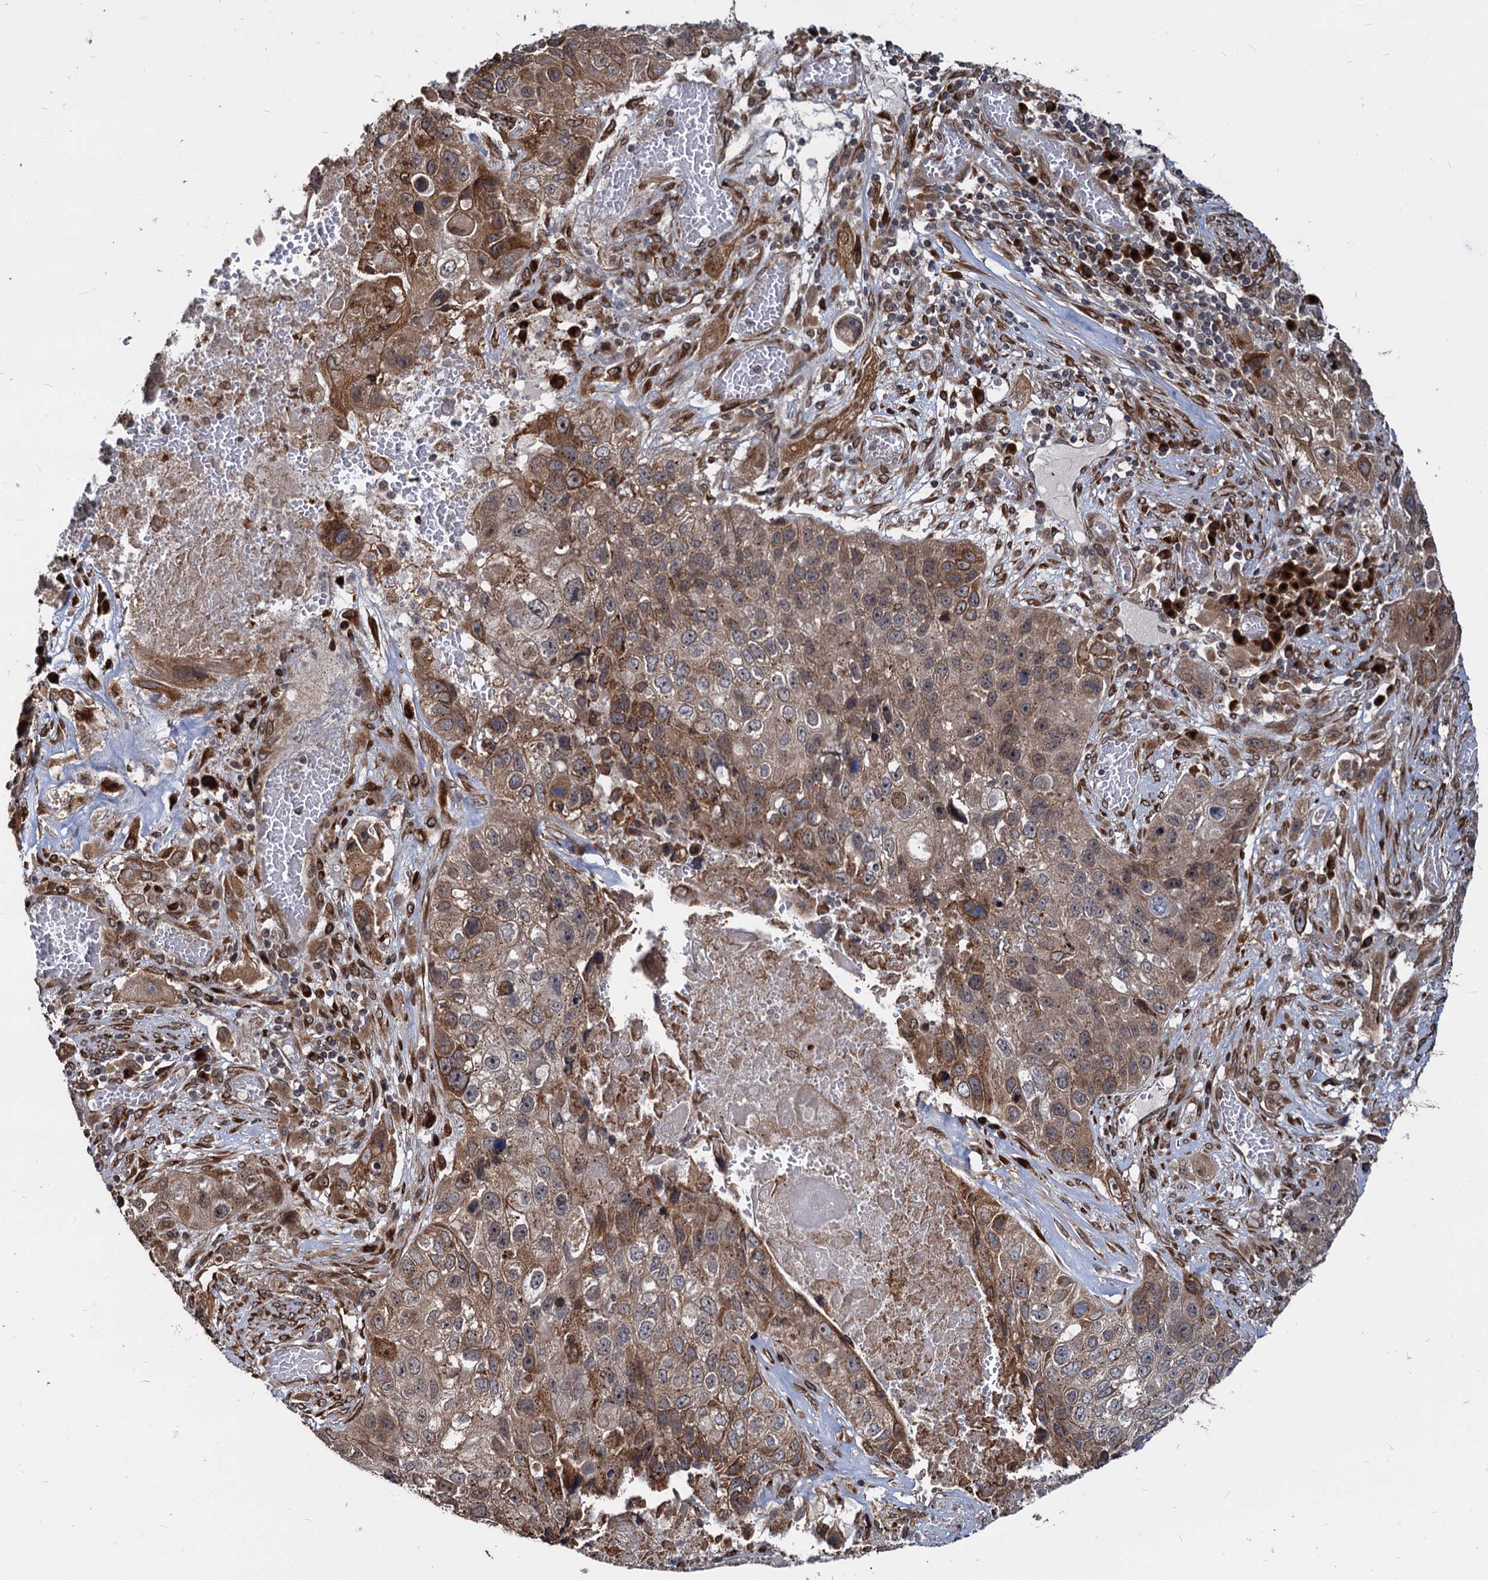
{"staining": {"intensity": "moderate", "quantity": ">75%", "location": "cytoplasmic/membranous"}, "tissue": "lung cancer", "cell_type": "Tumor cells", "image_type": "cancer", "snomed": [{"axis": "morphology", "description": "Squamous cell carcinoma, NOS"}, {"axis": "topography", "description": "Lung"}], "caption": "This image demonstrates IHC staining of lung cancer, with medium moderate cytoplasmic/membranous positivity in approximately >75% of tumor cells.", "gene": "SAAL1", "patient": {"sex": "male", "age": 61}}